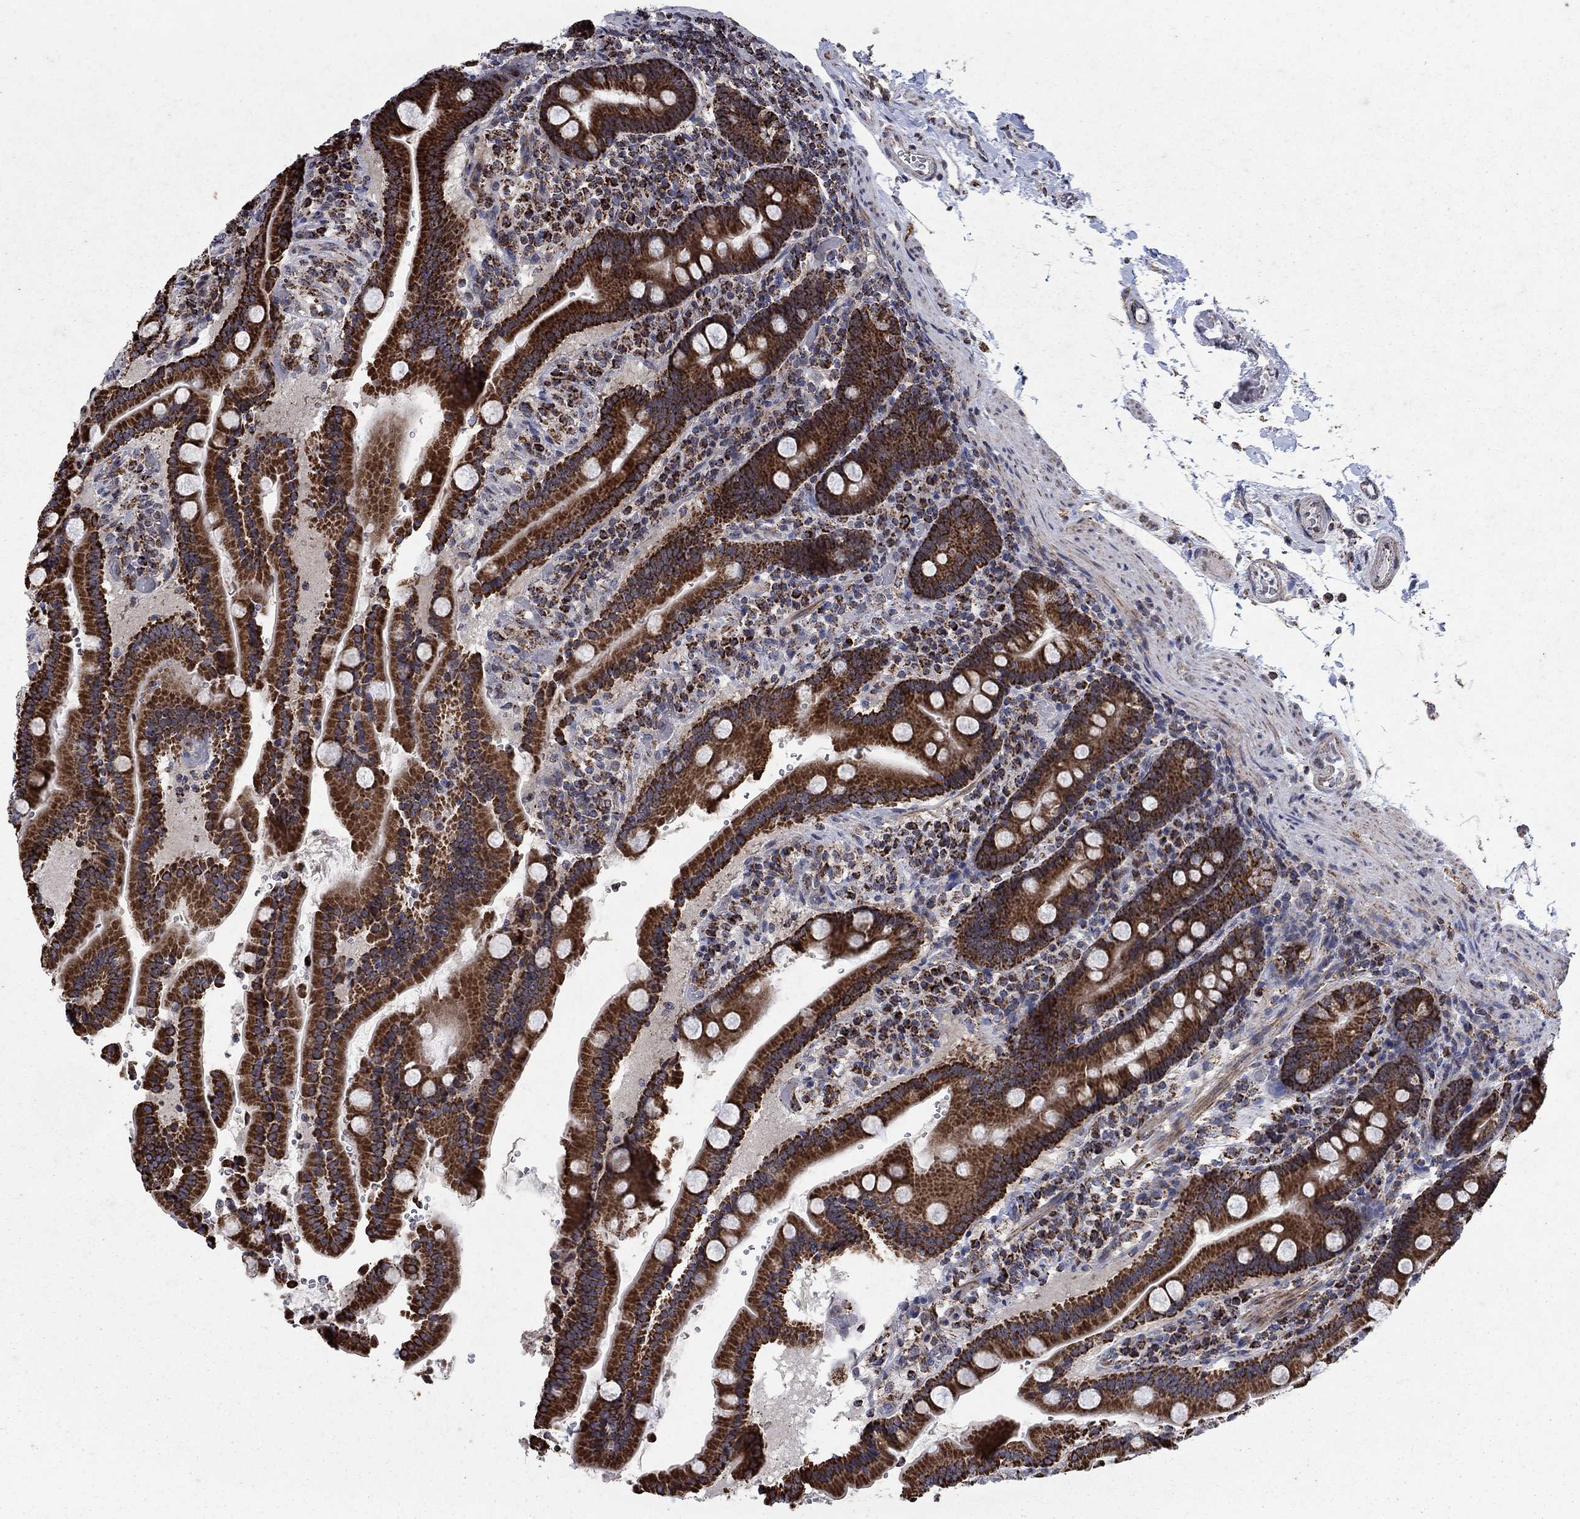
{"staining": {"intensity": "strong", "quantity": ">75%", "location": "cytoplasmic/membranous"}, "tissue": "duodenum", "cell_type": "Glandular cells", "image_type": "normal", "snomed": [{"axis": "morphology", "description": "Normal tissue, NOS"}, {"axis": "topography", "description": "Duodenum"}], "caption": "Immunohistochemical staining of benign duodenum shows strong cytoplasmic/membranous protein staining in about >75% of glandular cells. Ihc stains the protein in brown and the nuclei are stained blue.", "gene": "MOAP1", "patient": {"sex": "female", "age": 62}}